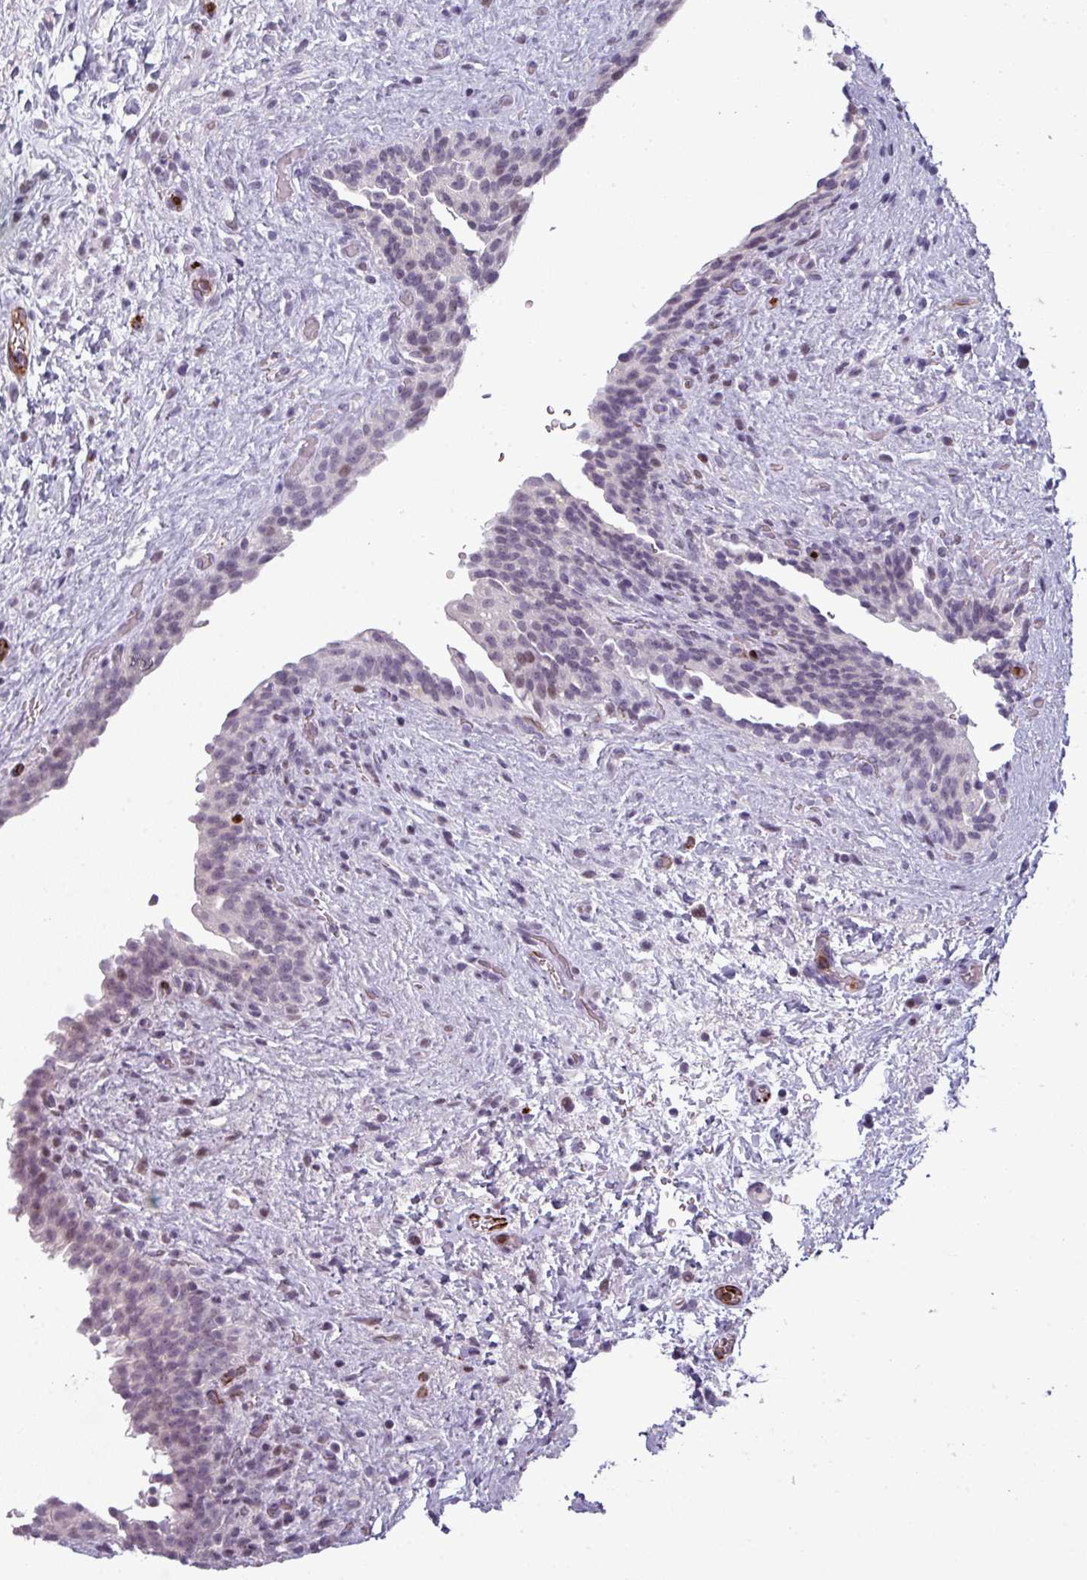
{"staining": {"intensity": "negative", "quantity": "none", "location": "none"}, "tissue": "urinary bladder", "cell_type": "Urothelial cells", "image_type": "normal", "snomed": [{"axis": "morphology", "description": "Normal tissue, NOS"}, {"axis": "topography", "description": "Urinary bladder"}], "caption": "Immunohistochemistry (IHC) histopathology image of benign urinary bladder: urinary bladder stained with DAB (3,3'-diaminobenzidine) shows no significant protein expression in urothelial cells. (DAB IHC visualized using brightfield microscopy, high magnification).", "gene": "TMEFF1", "patient": {"sex": "male", "age": 69}}